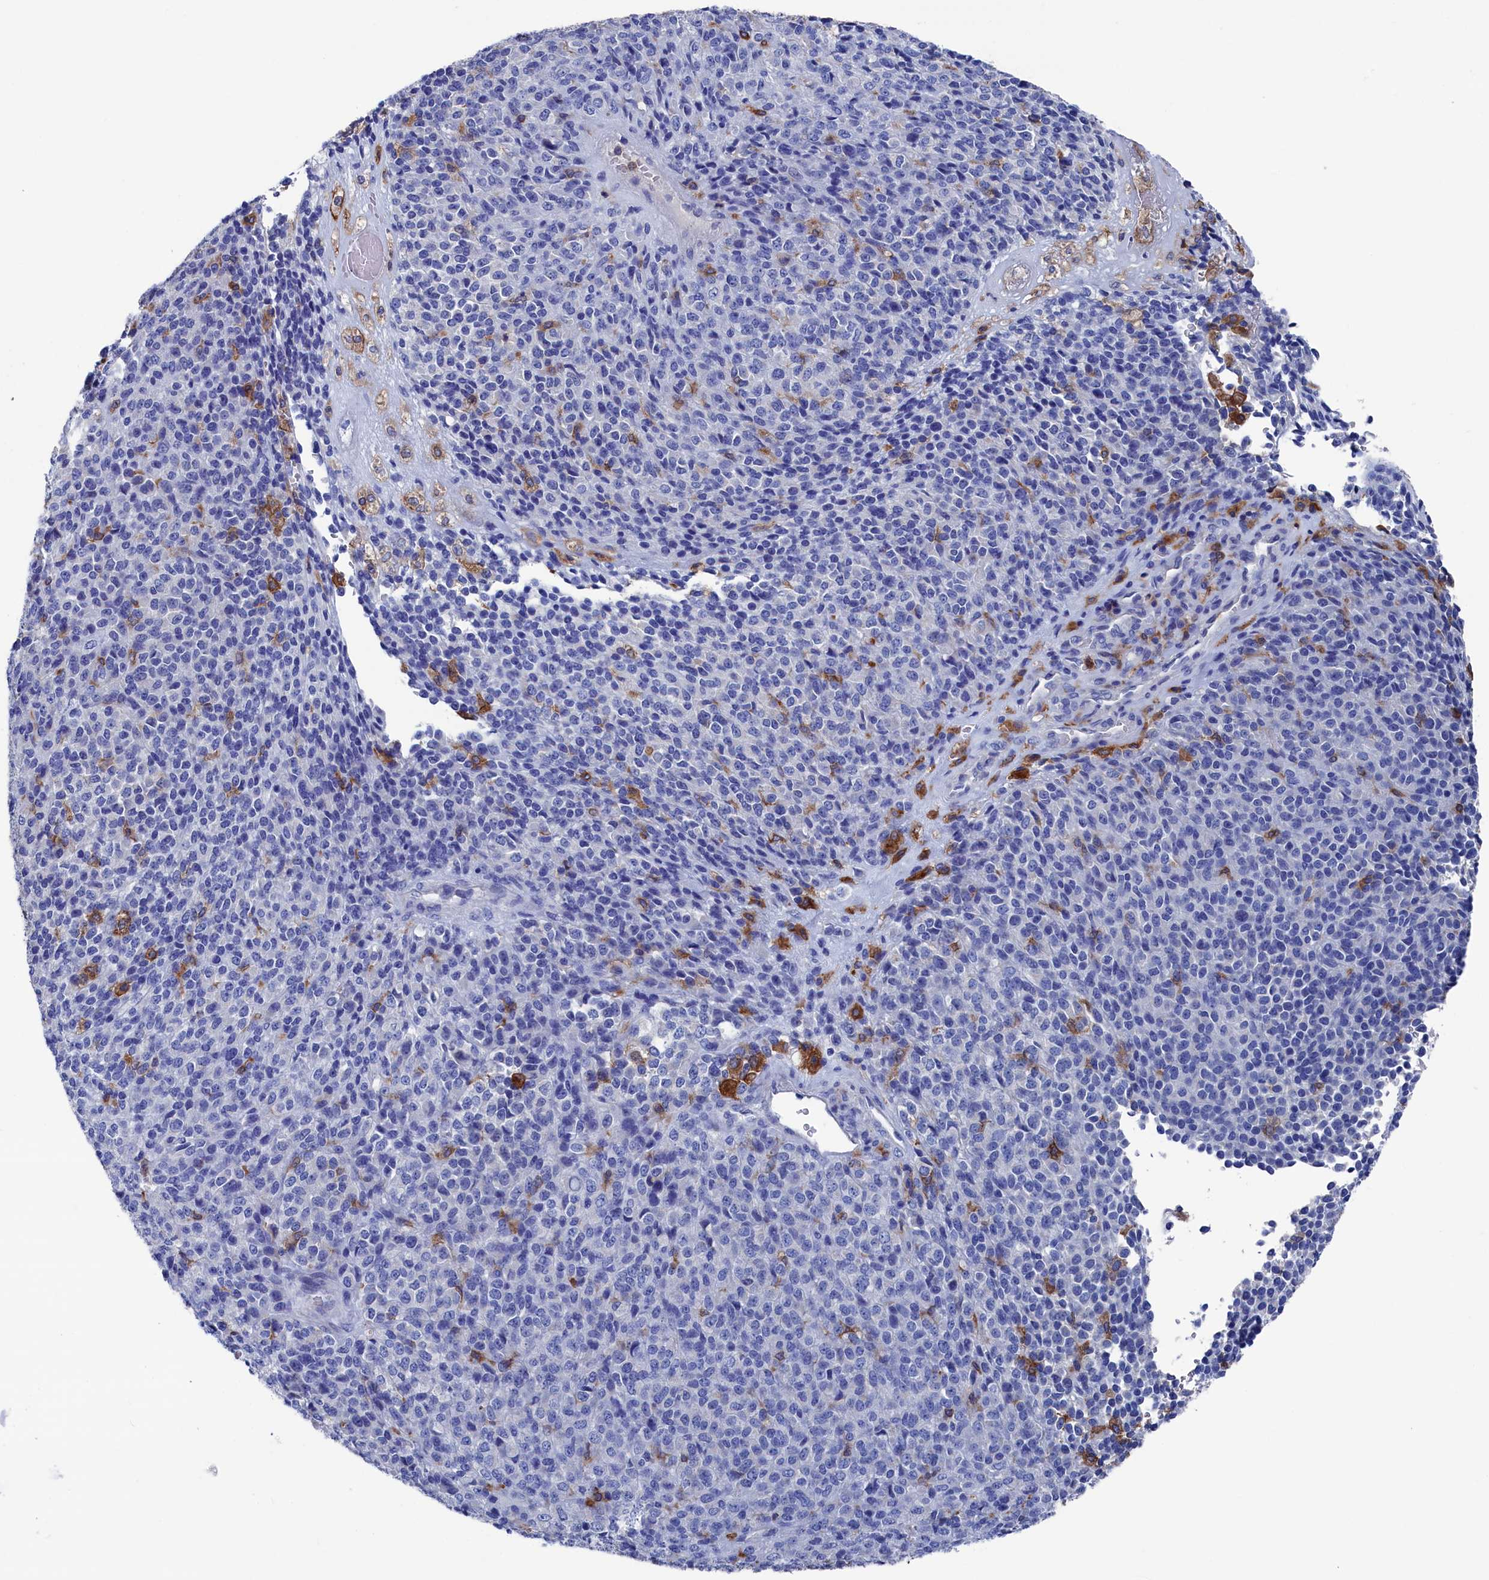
{"staining": {"intensity": "negative", "quantity": "none", "location": "none"}, "tissue": "melanoma", "cell_type": "Tumor cells", "image_type": "cancer", "snomed": [{"axis": "morphology", "description": "Malignant melanoma, Metastatic site"}, {"axis": "topography", "description": "Brain"}], "caption": "DAB (3,3'-diaminobenzidine) immunohistochemical staining of malignant melanoma (metastatic site) displays no significant staining in tumor cells.", "gene": "TYROBP", "patient": {"sex": "female", "age": 56}}